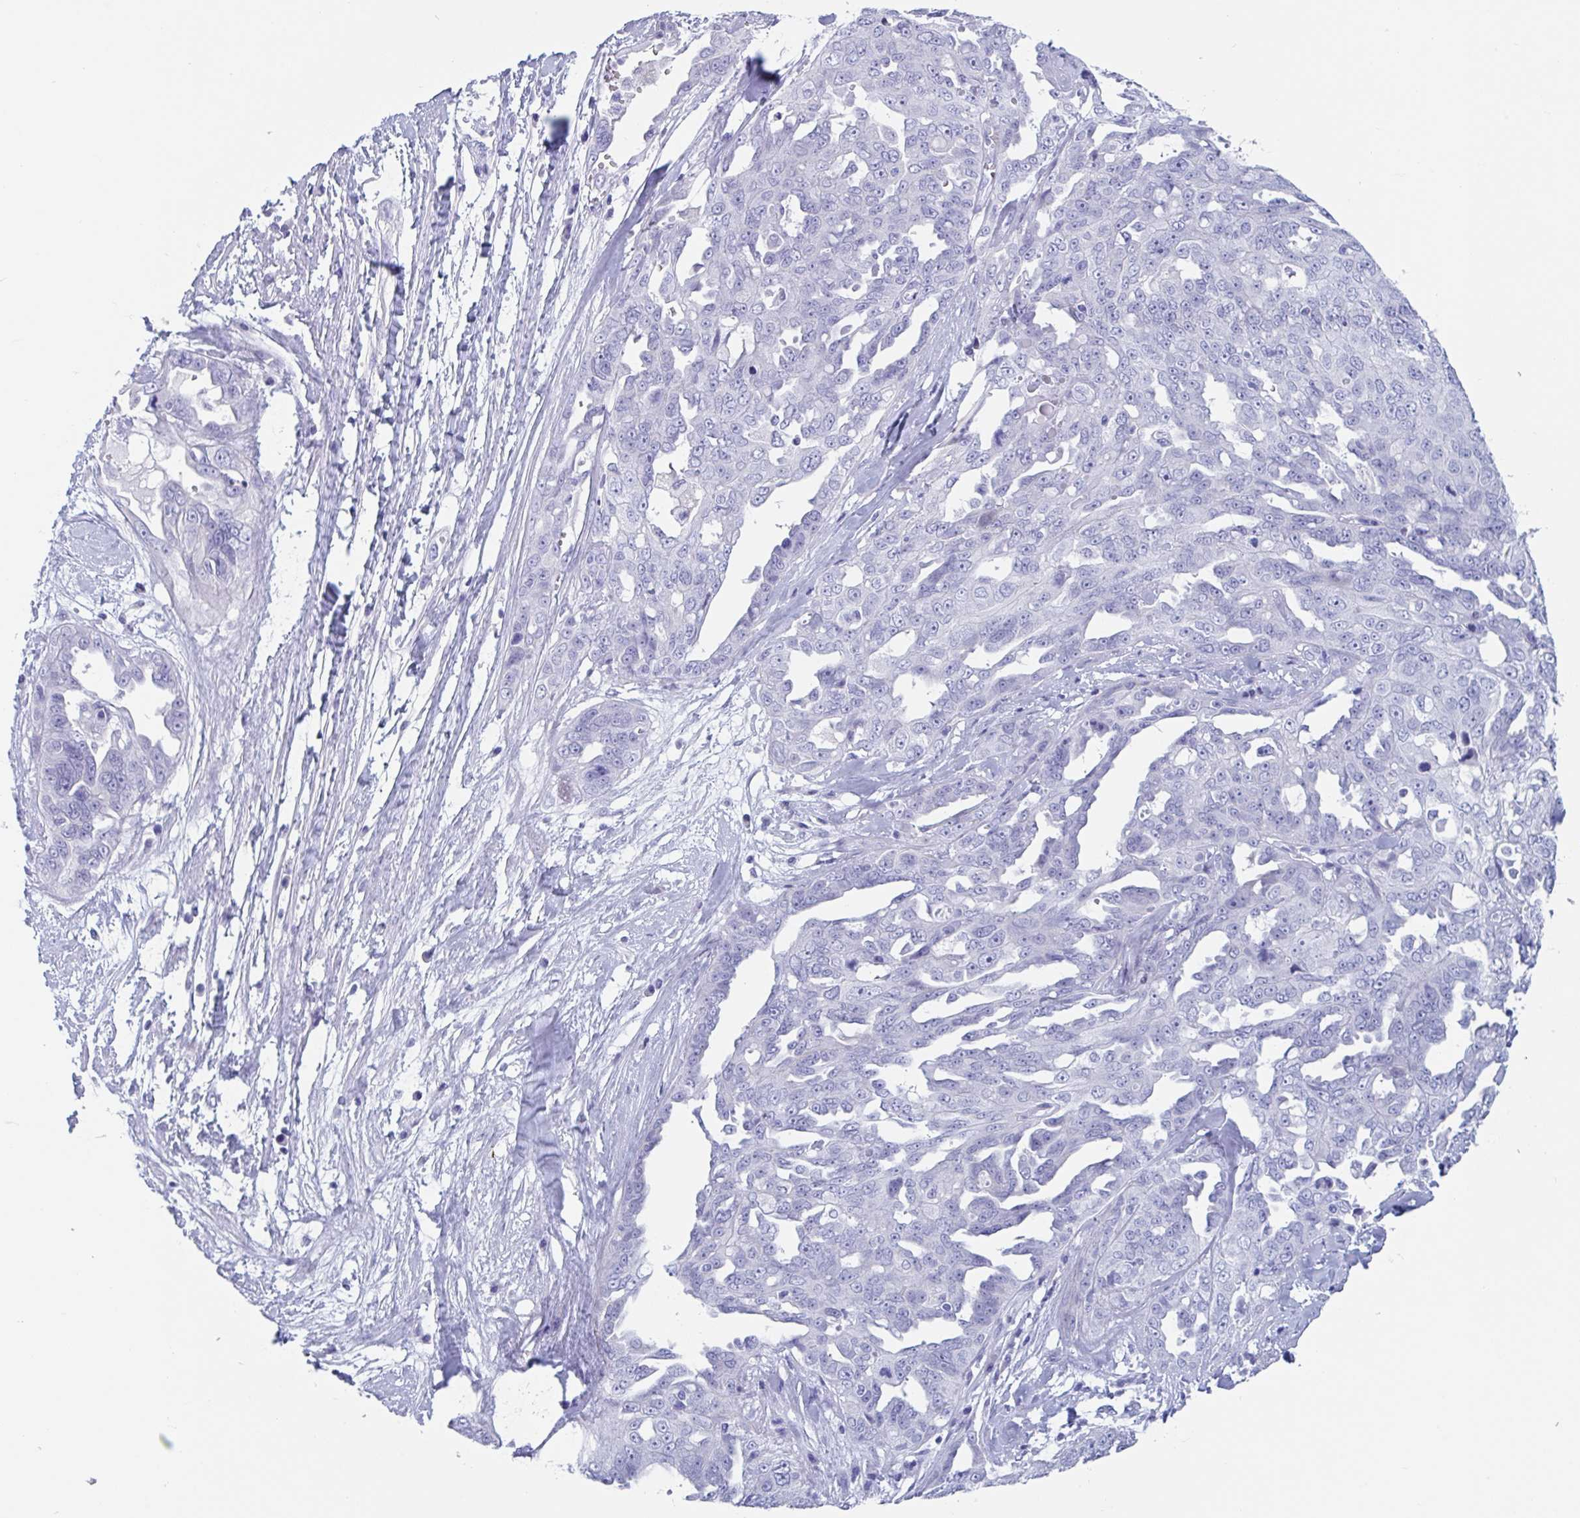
{"staining": {"intensity": "negative", "quantity": "none", "location": "none"}, "tissue": "ovarian cancer", "cell_type": "Tumor cells", "image_type": "cancer", "snomed": [{"axis": "morphology", "description": "Carcinoma, endometroid"}, {"axis": "topography", "description": "Ovary"}], "caption": "Immunohistochemistry histopathology image of human ovarian endometroid carcinoma stained for a protein (brown), which demonstrates no expression in tumor cells.", "gene": "ZPBP", "patient": {"sex": "female", "age": 70}}